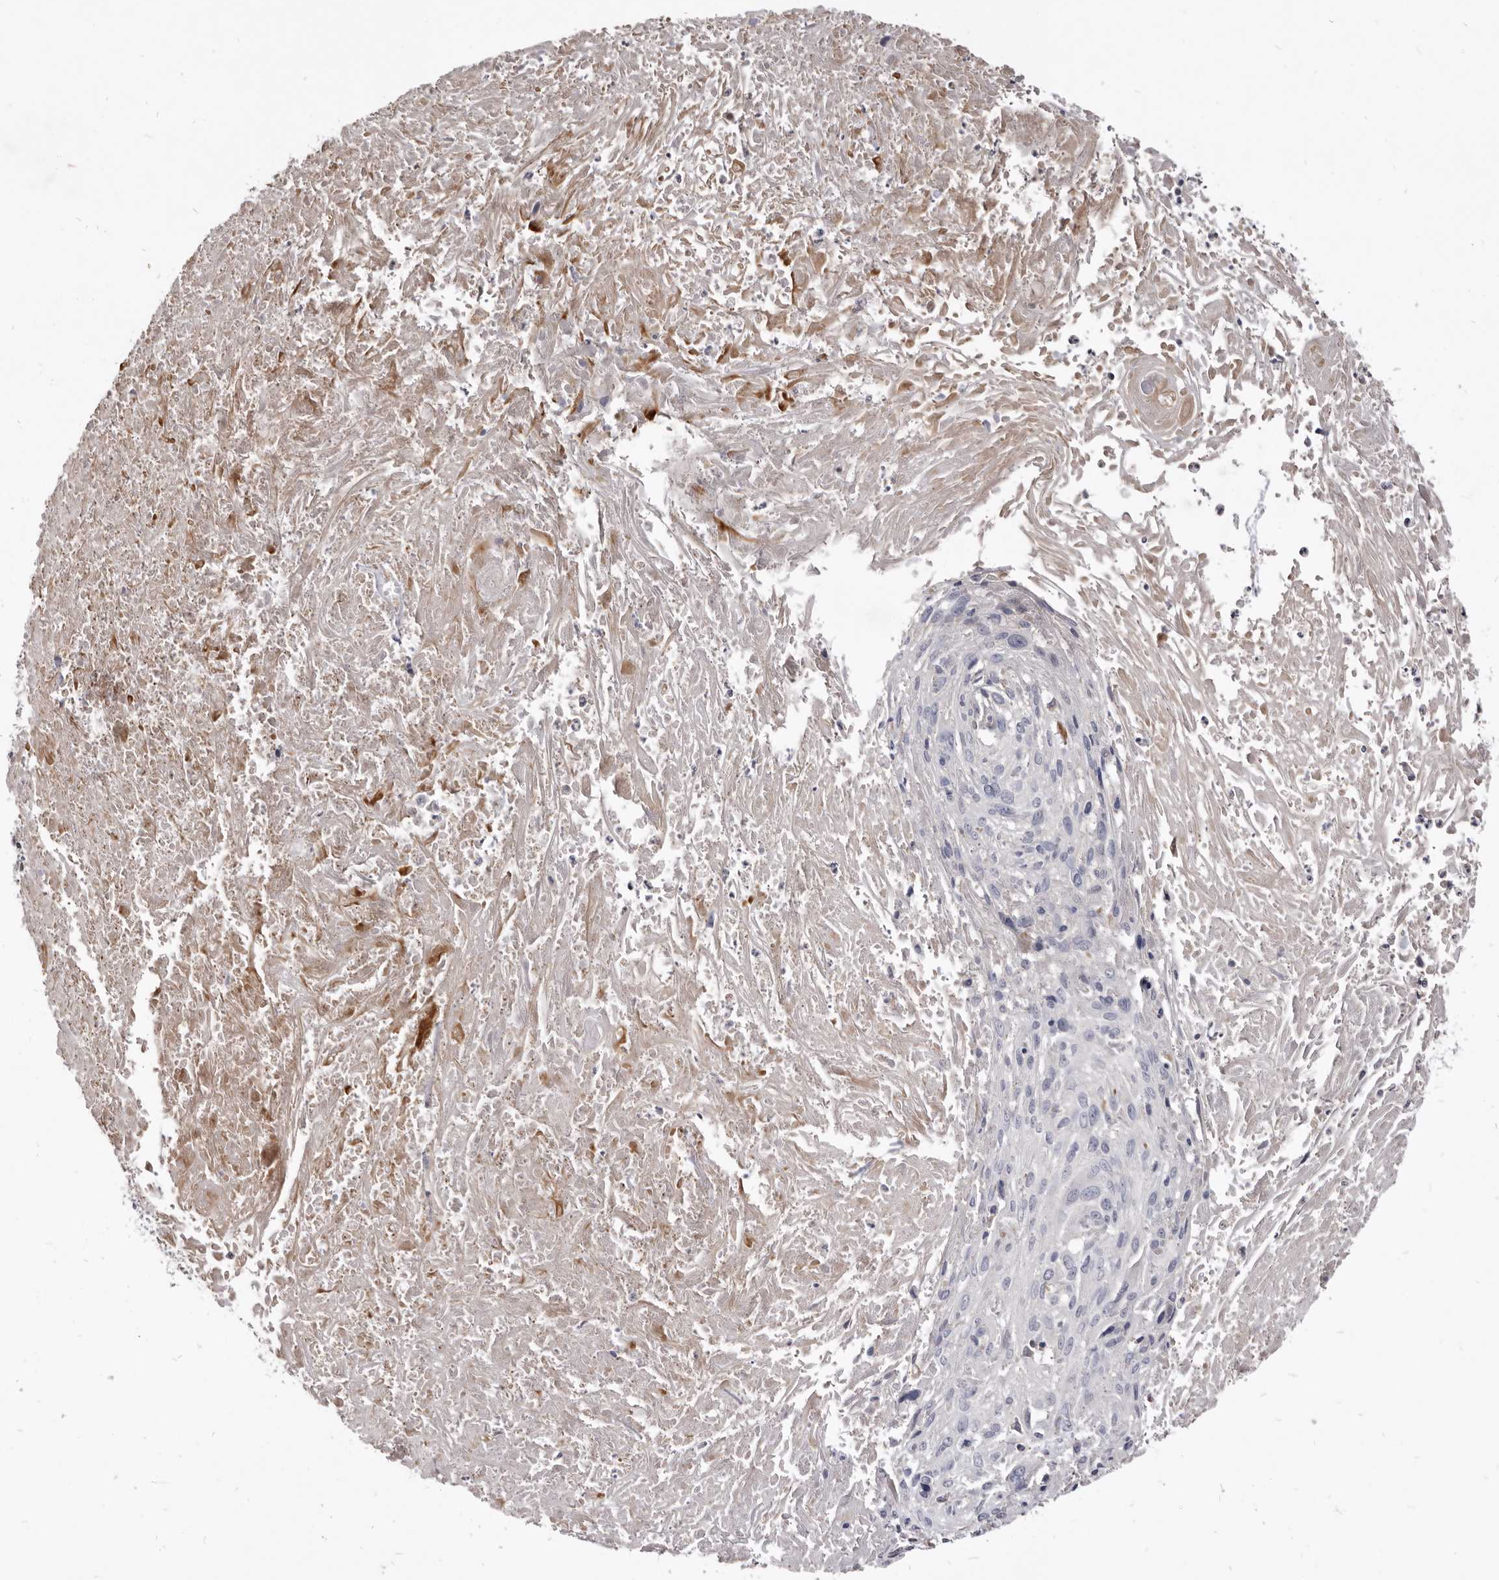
{"staining": {"intensity": "negative", "quantity": "none", "location": "none"}, "tissue": "cervical cancer", "cell_type": "Tumor cells", "image_type": "cancer", "snomed": [{"axis": "morphology", "description": "Squamous cell carcinoma, NOS"}, {"axis": "topography", "description": "Cervix"}], "caption": "A high-resolution histopathology image shows IHC staining of cervical squamous cell carcinoma, which demonstrates no significant positivity in tumor cells.", "gene": "FAS", "patient": {"sex": "female", "age": 51}}